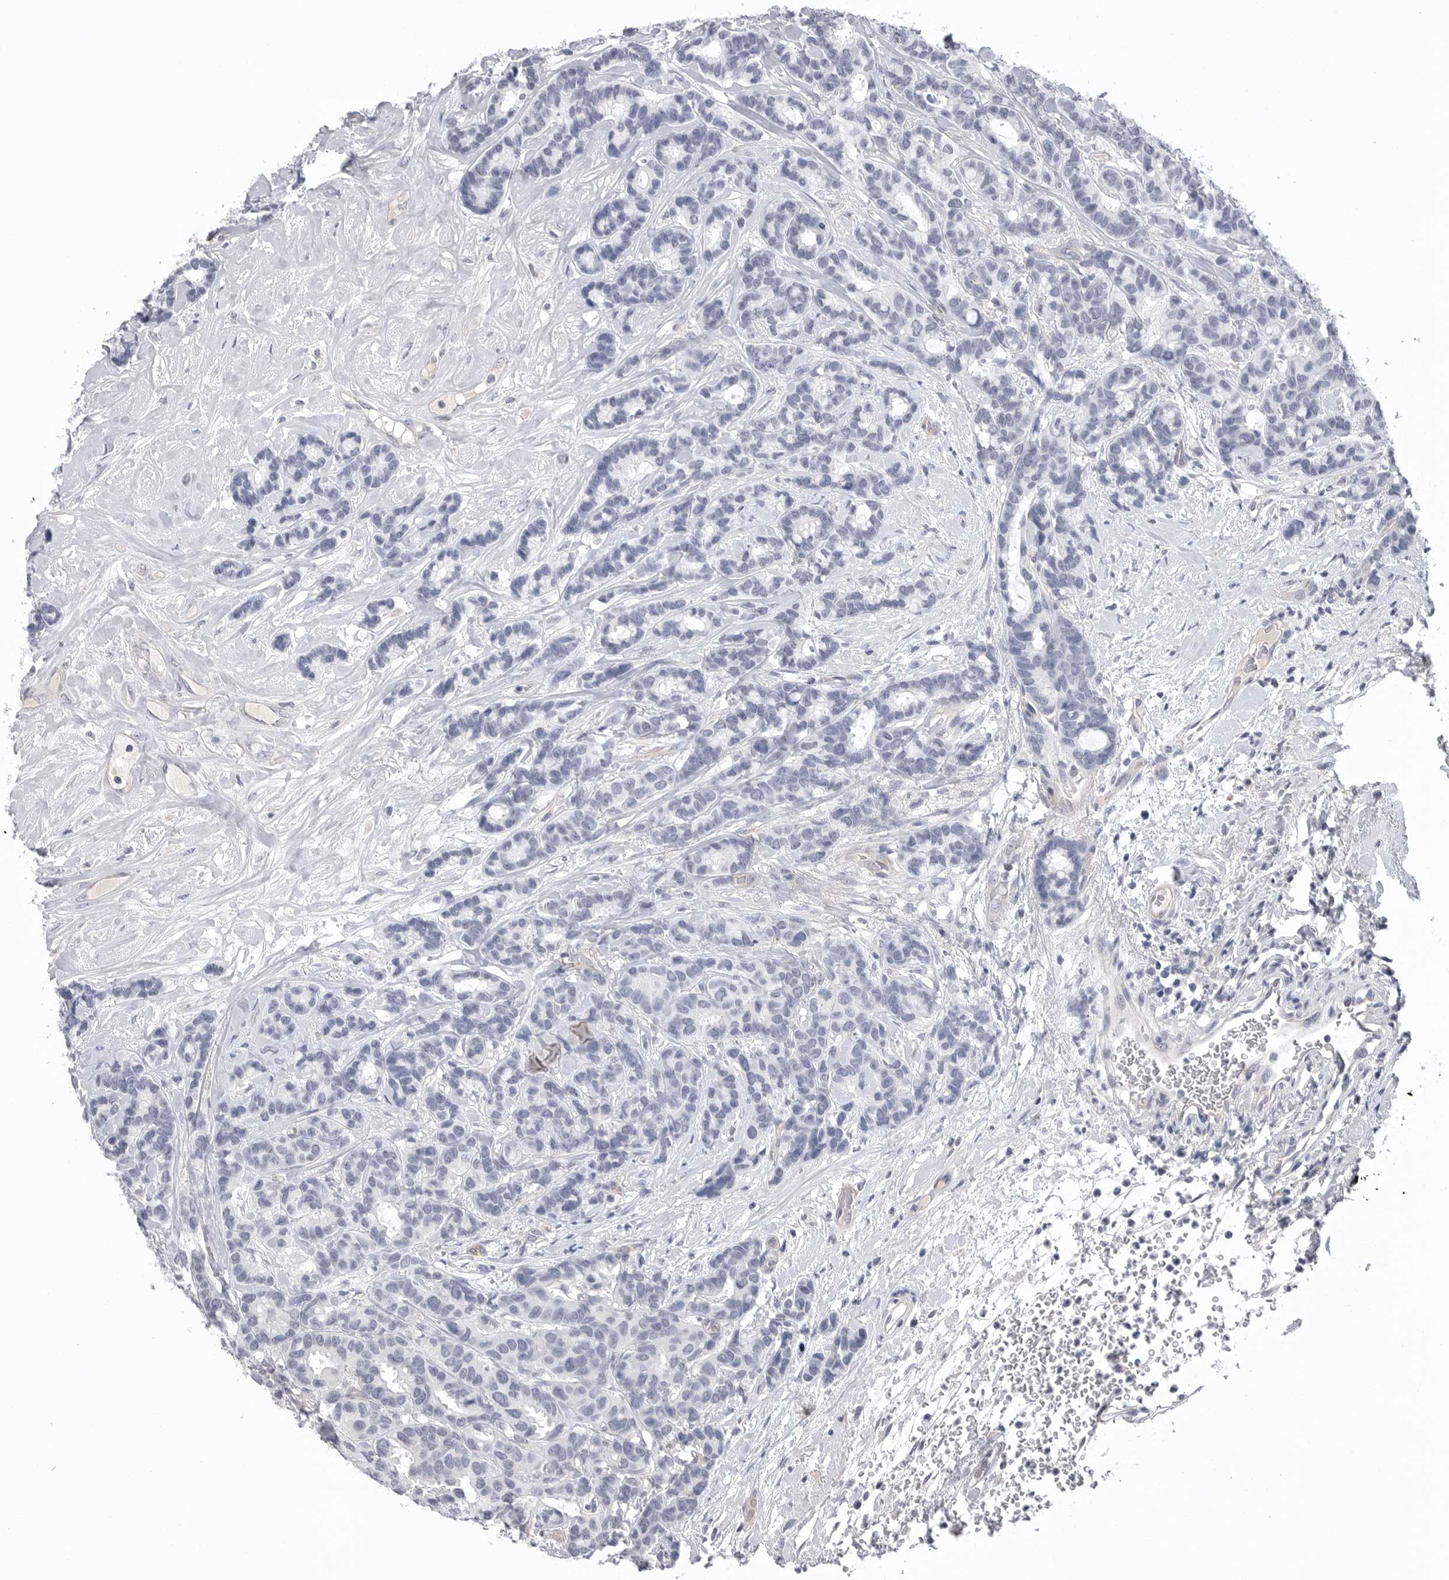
{"staining": {"intensity": "negative", "quantity": "none", "location": "none"}, "tissue": "breast cancer", "cell_type": "Tumor cells", "image_type": "cancer", "snomed": [{"axis": "morphology", "description": "Duct carcinoma"}, {"axis": "topography", "description": "Breast"}], "caption": "Immunohistochemistry histopathology image of breast intraductal carcinoma stained for a protein (brown), which displays no positivity in tumor cells.", "gene": "DLGAP3", "patient": {"sex": "female", "age": 87}}